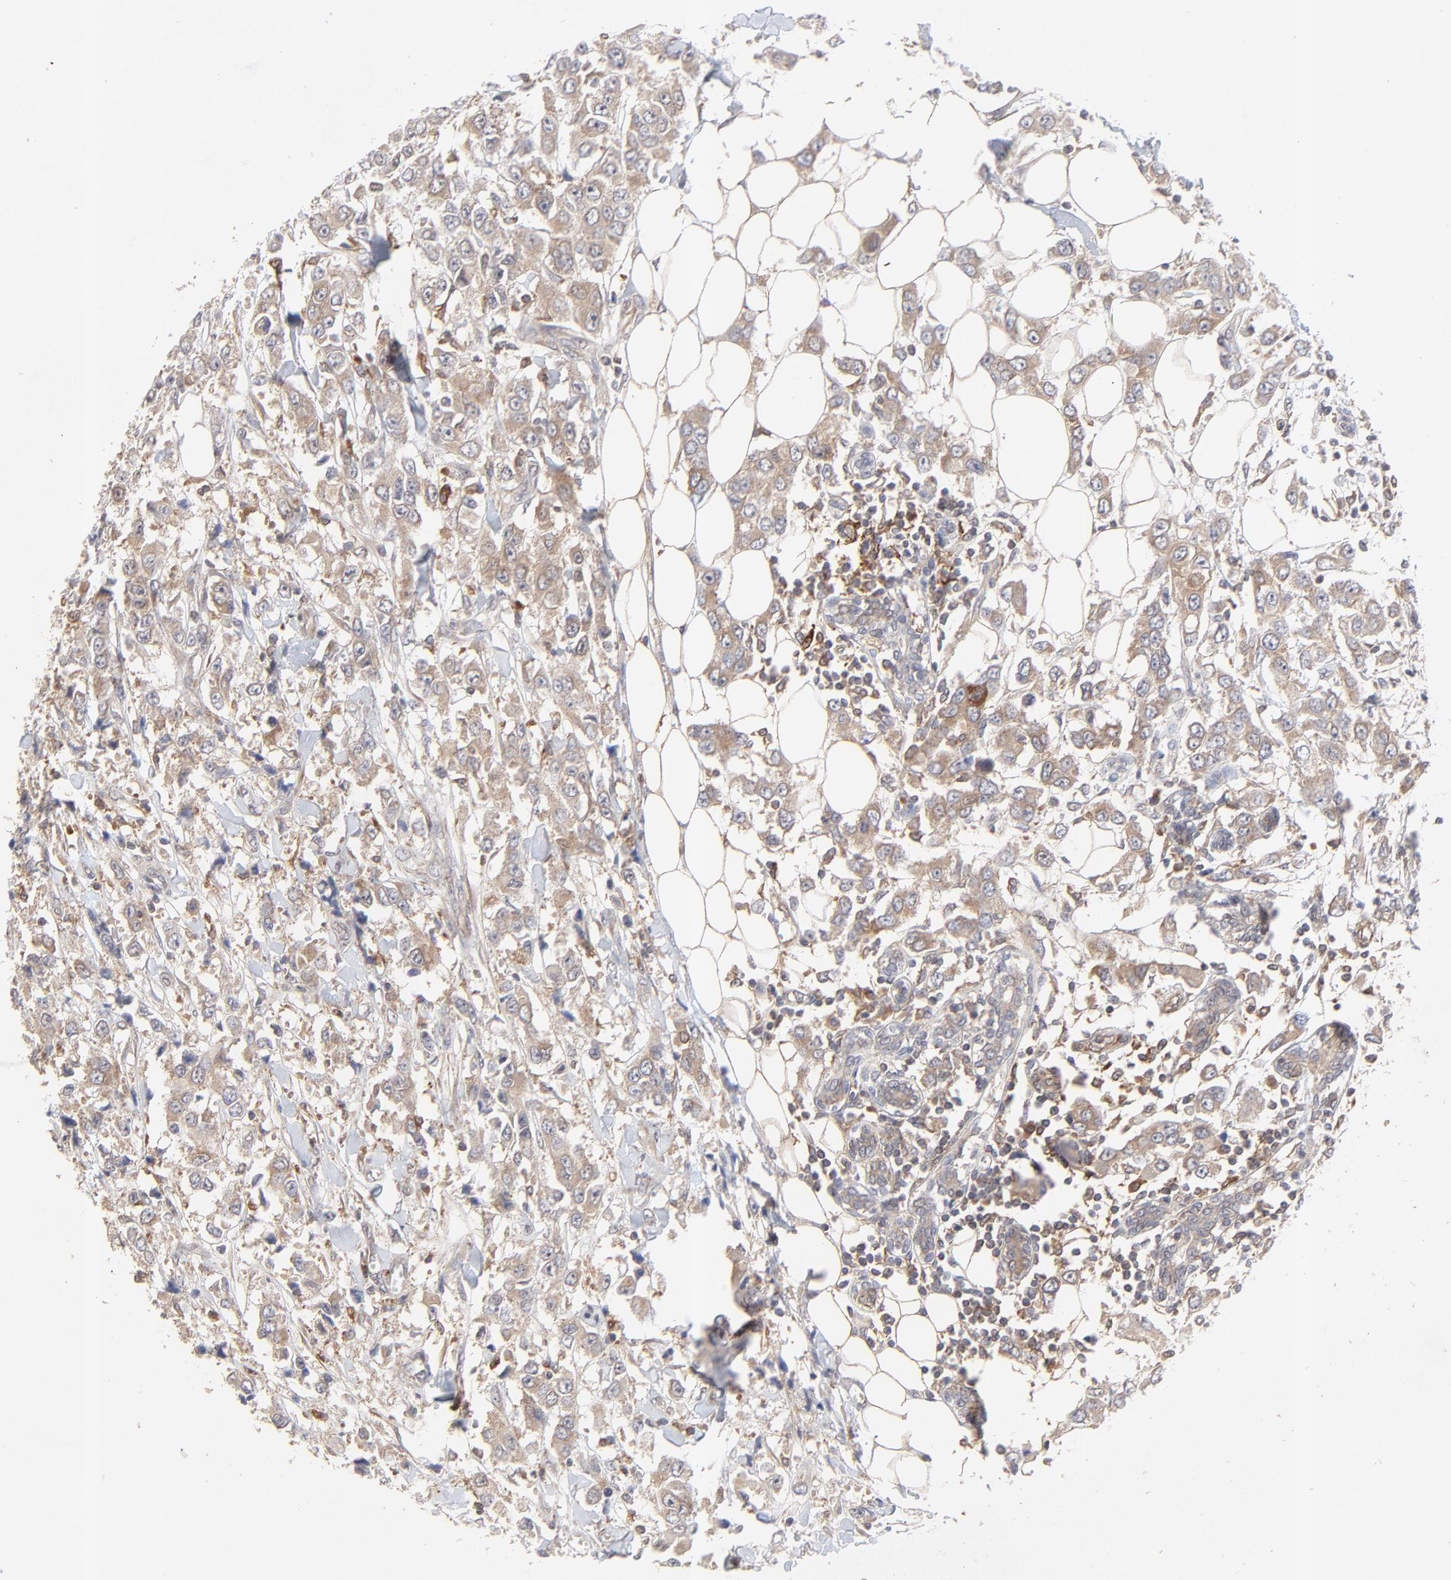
{"staining": {"intensity": "moderate", "quantity": ">75%", "location": "cytoplasmic/membranous"}, "tissue": "breast cancer", "cell_type": "Tumor cells", "image_type": "cancer", "snomed": [{"axis": "morphology", "description": "Duct carcinoma"}, {"axis": "topography", "description": "Breast"}], "caption": "Tumor cells demonstrate medium levels of moderate cytoplasmic/membranous positivity in about >75% of cells in human breast cancer (infiltrating ductal carcinoma).", "gene": "RAB9A", "patient": {"sex": "female", "age": 58}}